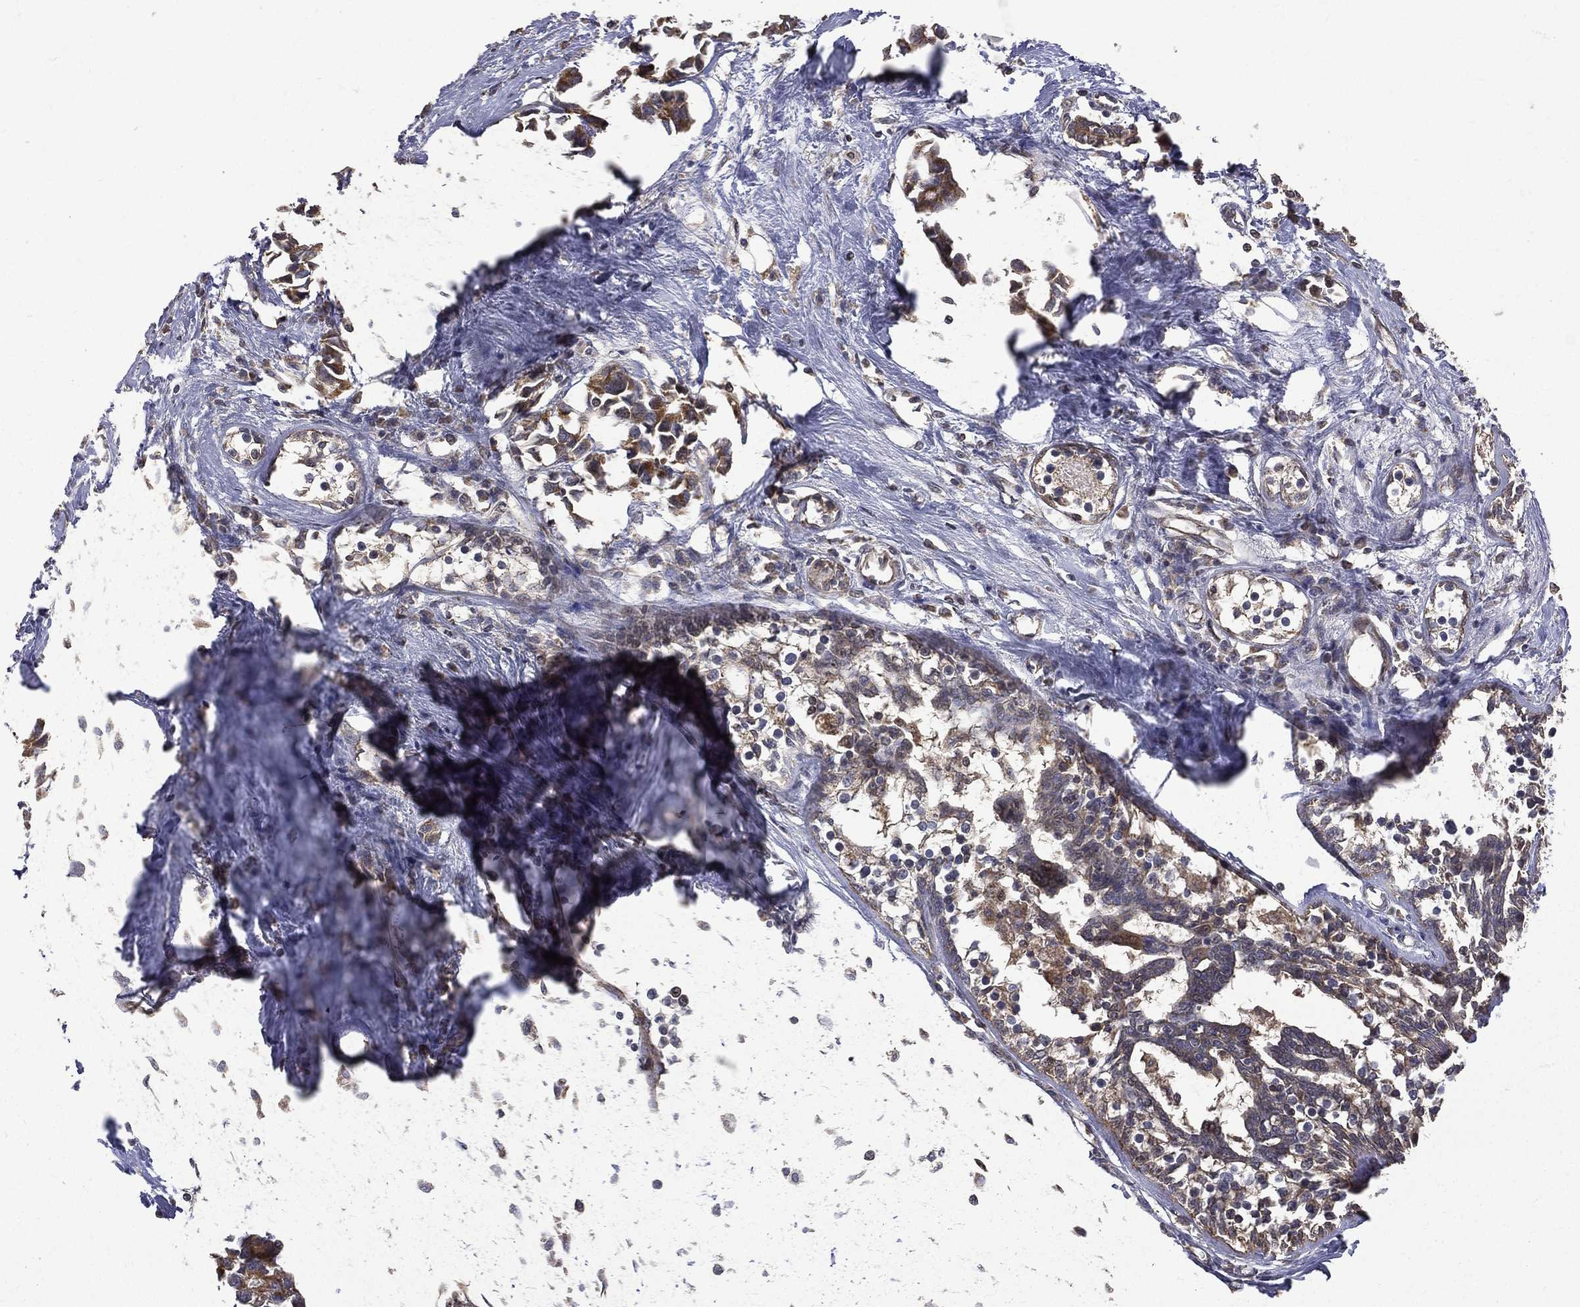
{"staining": {"intensity": "weak", "quantity": ">75%", "location": "cytoplasmic/membranous"}, "tissue": "breast cancer", "cell_type": "Tumor cells", "image_type": "cancer", "snomed": [{"axis": "morphology", "description": "Duct carcinoma"}, {"axis": "topography", "description": "Breast"}], "caption": "Breast cancer (invasive ductal carcinoma) stained with DAB immunohistochemistry (IHC) exhibits low levels of weak cytoplasmic/membranous staining in approximately >75% of tumor cells.", "gene": "RPGR", "patient": {"sex": "female", "age": 83}}